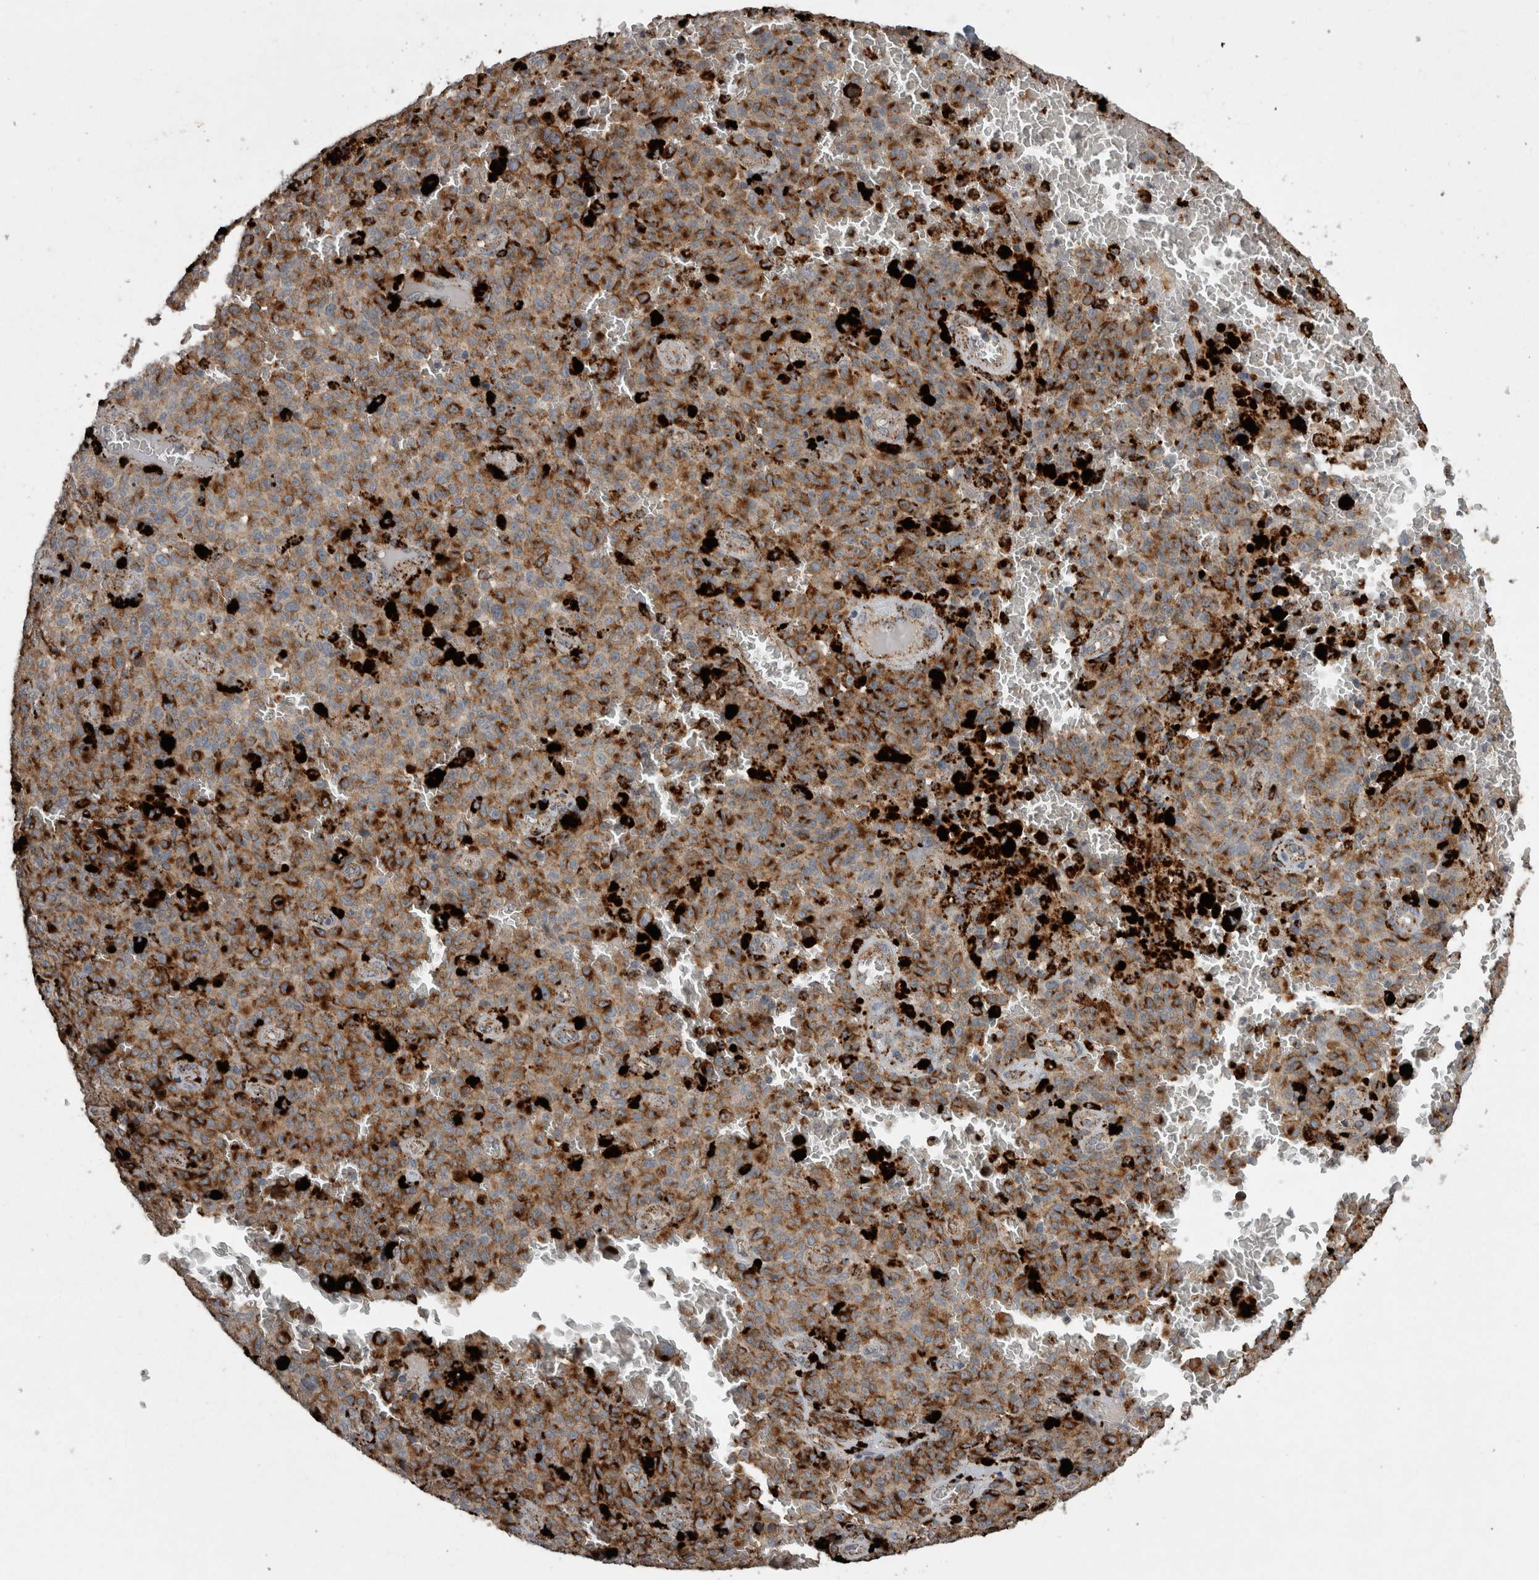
{"staining": {"intensity": "moderate", "quantity": ">75%", "location": "cytoplasmic/membranous"}, "tissue": "melanoma", "cell_type": "Tumor cells", "image_type": "cancer", "snomed": [{"axis": "morphology", "description": "Malignant melanoma, NOS"}, {"axis": "topography", "description": "Skin"}], "caption": "Melanoma tissue demonstrates moderate cytoplasmic/membranous expression in approximately >75% of tumor cells, visualized by immunohistochemistry.", "gene": "CTSZ", "patient": {"sex": "female", "age": 82}}